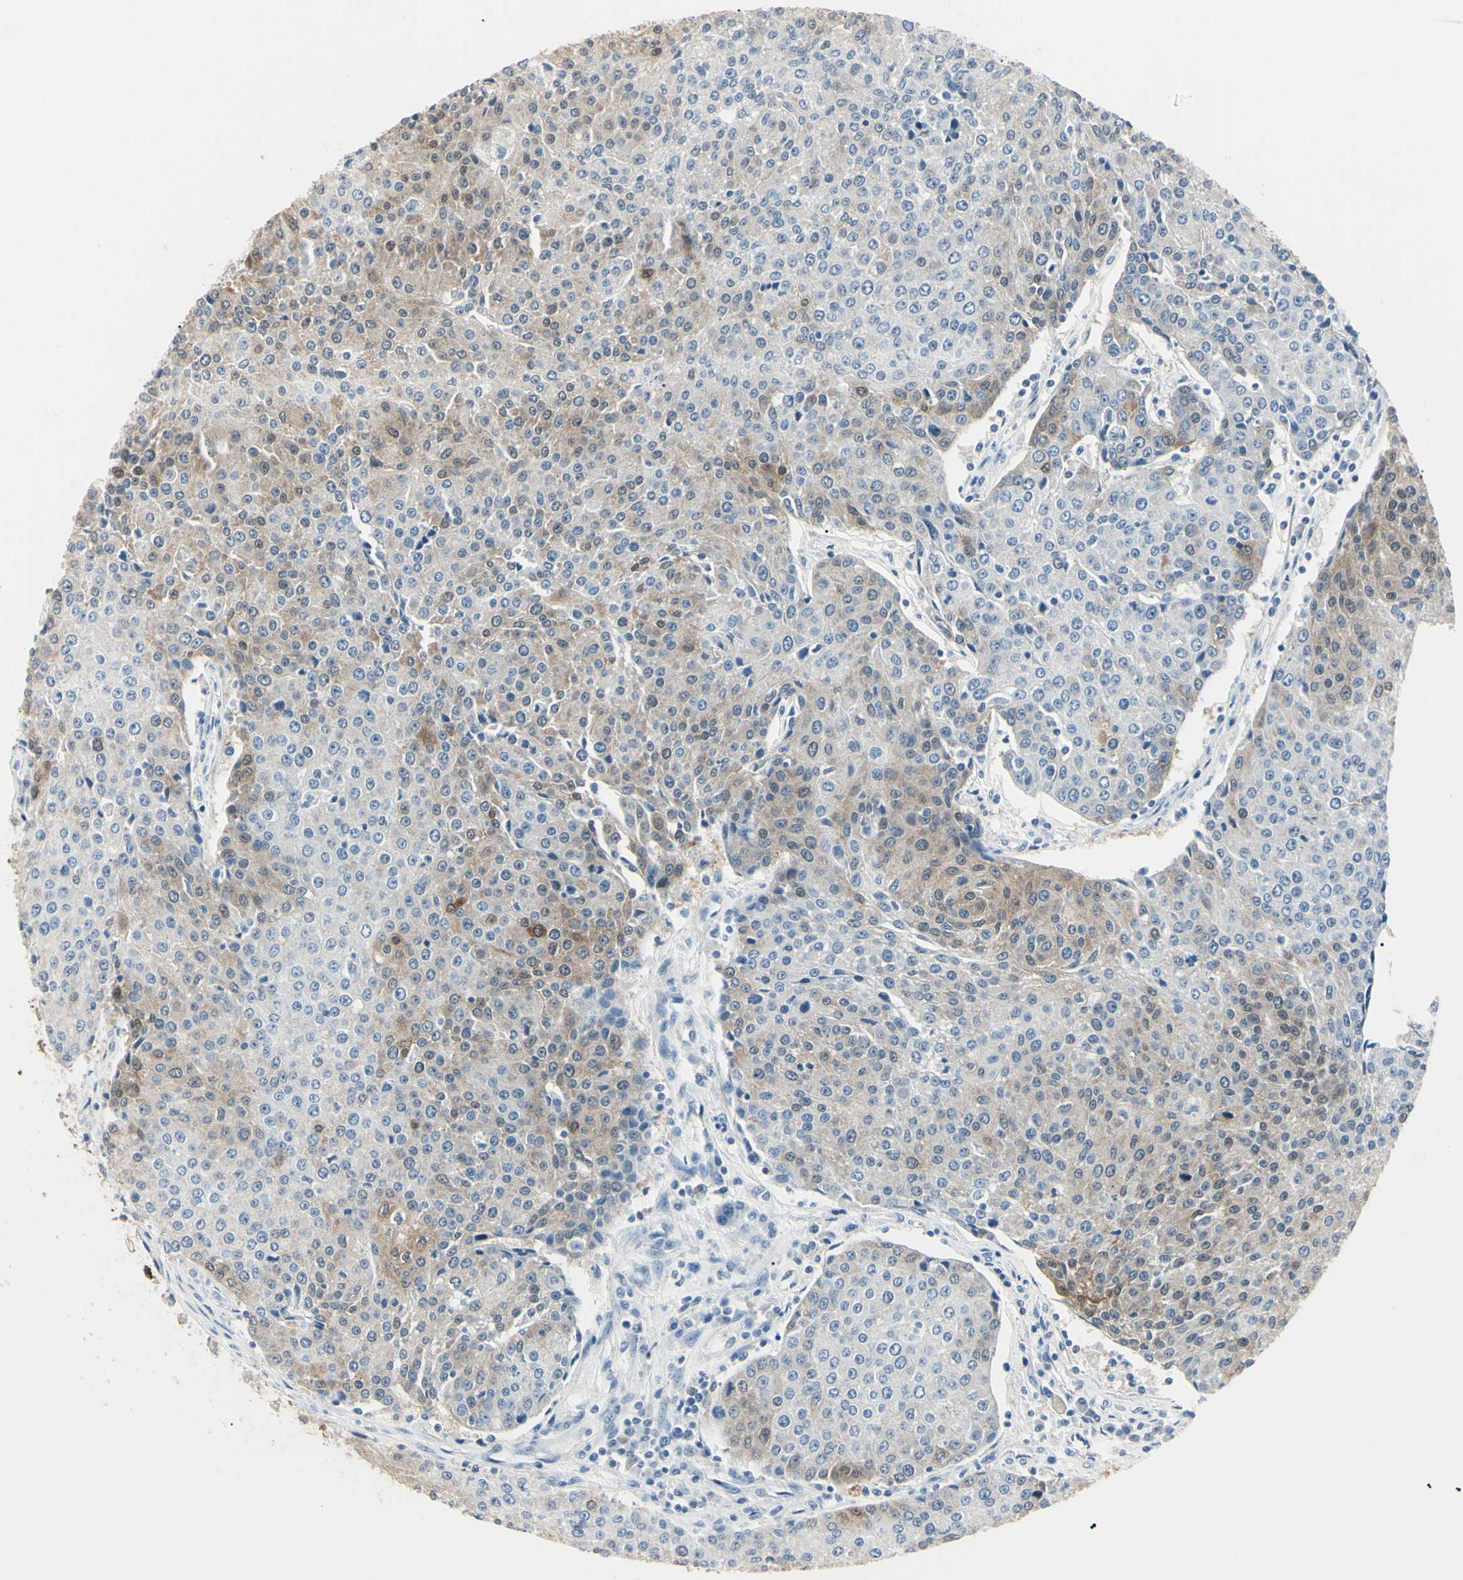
{"staining": {"intensity": "moderate", "quantity": "<25%", "location": "cytoplasmic/membranous,nuclear"}, "tissue": "urothelial cancer", "cell_type": "Tumor cells", "image_type": "cancer", "snomed": [{"axis": "morphology", "description": "Urothelial carcinoma, High grade"}, {"axis": "topography", "description": "Urinary bladder"}], "caption": "DAB immunohistochemical staining of high-grade urothelial carcinoma demonstrates moderate cytoplasmic/membranous and nuclear protein staining in about <25% of tumor cells. The staining is performed using DAB (3,3'-diaminobenzidine) brown chromogen to label protein expression. The nuclei are counter-stained blue using hematoxylin.", "gene": "AKR1C3", "patient": {"sex": "female", "age": 85}}